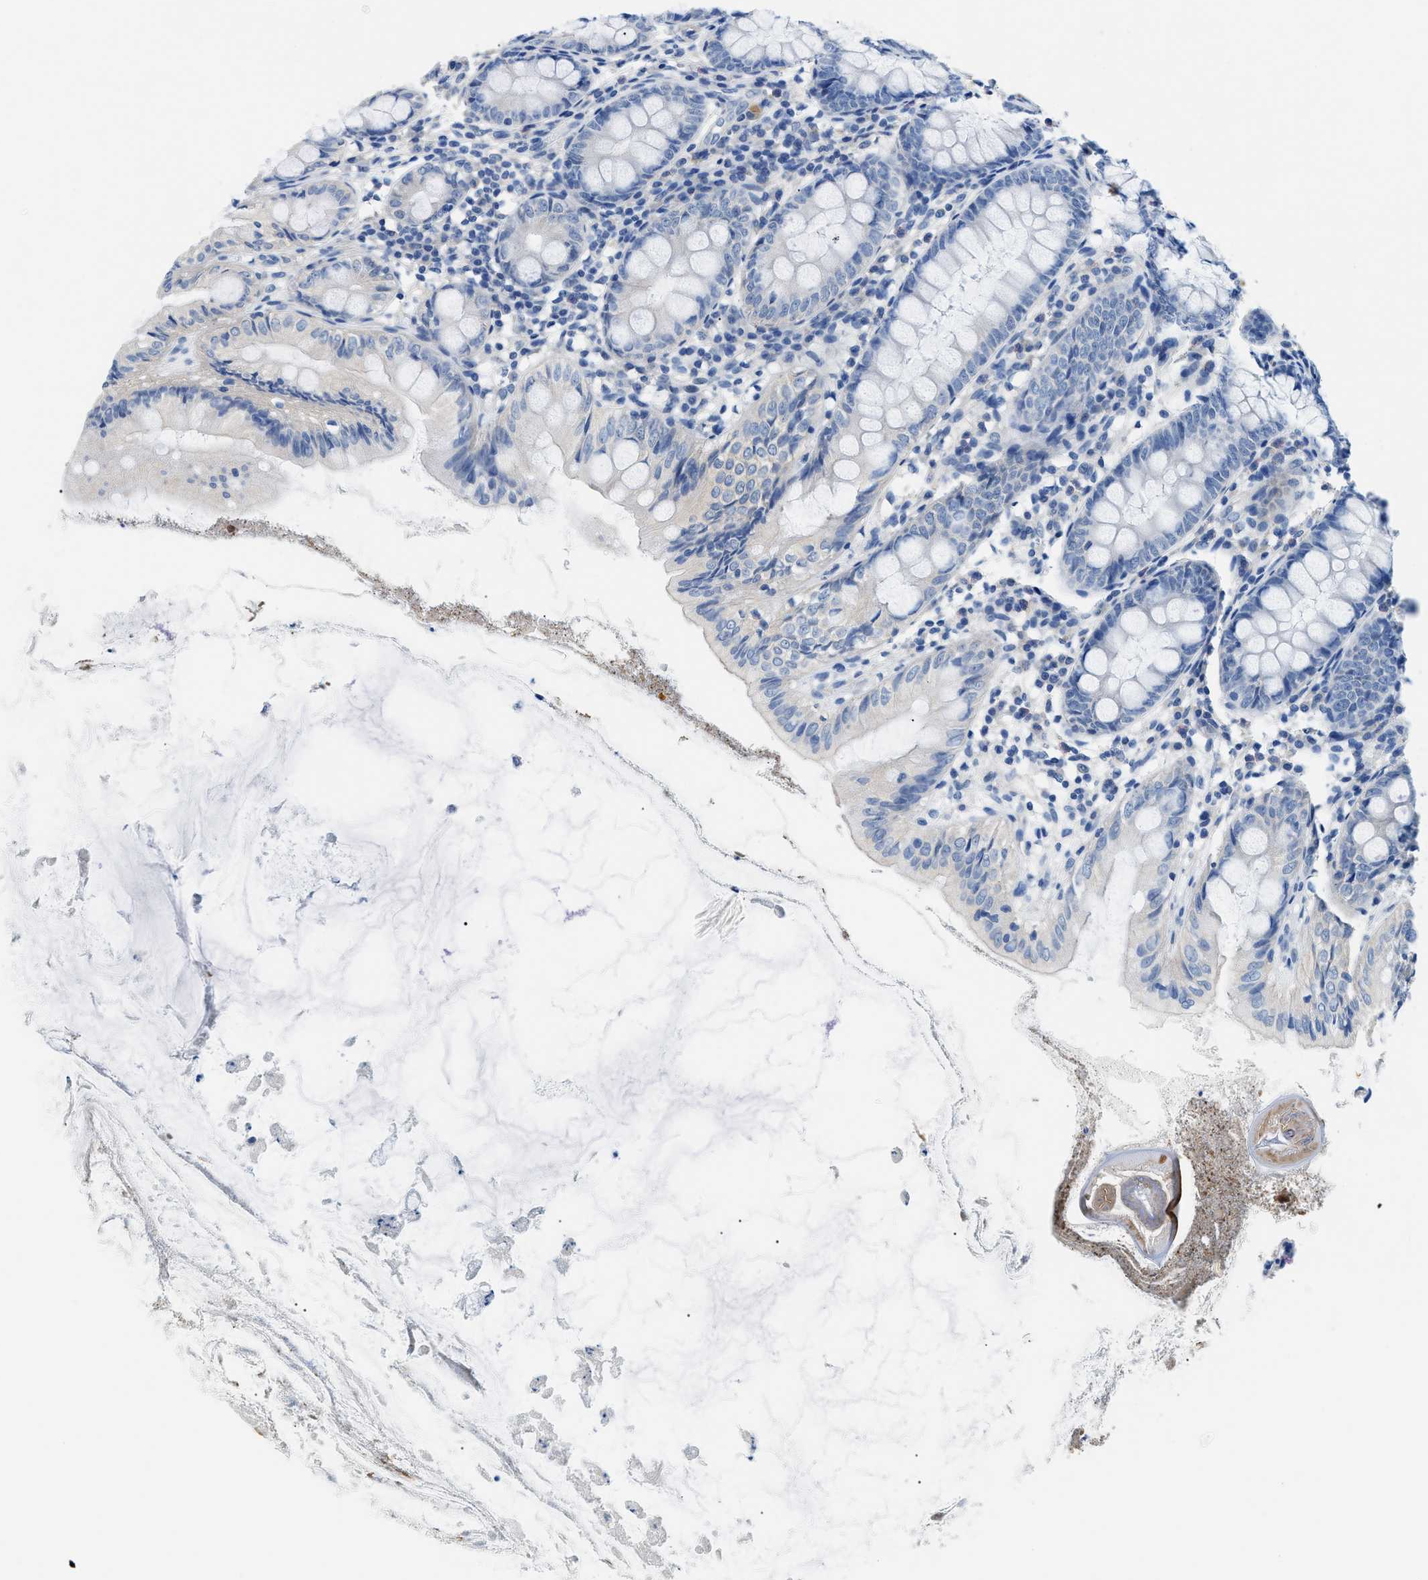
{"staining": {"intensity": "negative", "quantity": "none", "location": "none"}, "tissue": "appendix", "cell_type": "Glandular cells", "image_type": "normal", "snomed": [{"axis": "morphology", "description": "Normal tissue, NOS"}, {"axis": "topography", "description": "Appendix"}], "caption": "DAB immunohistochemical staining of normal appendix shows no significant expression in glandular cells. The staining is performed using DAB brown chromogen with nuclei counter-stained in using hematoxylin.", "gene": "SLC10A6", "patient": {"sex": "female", "age": 77}}